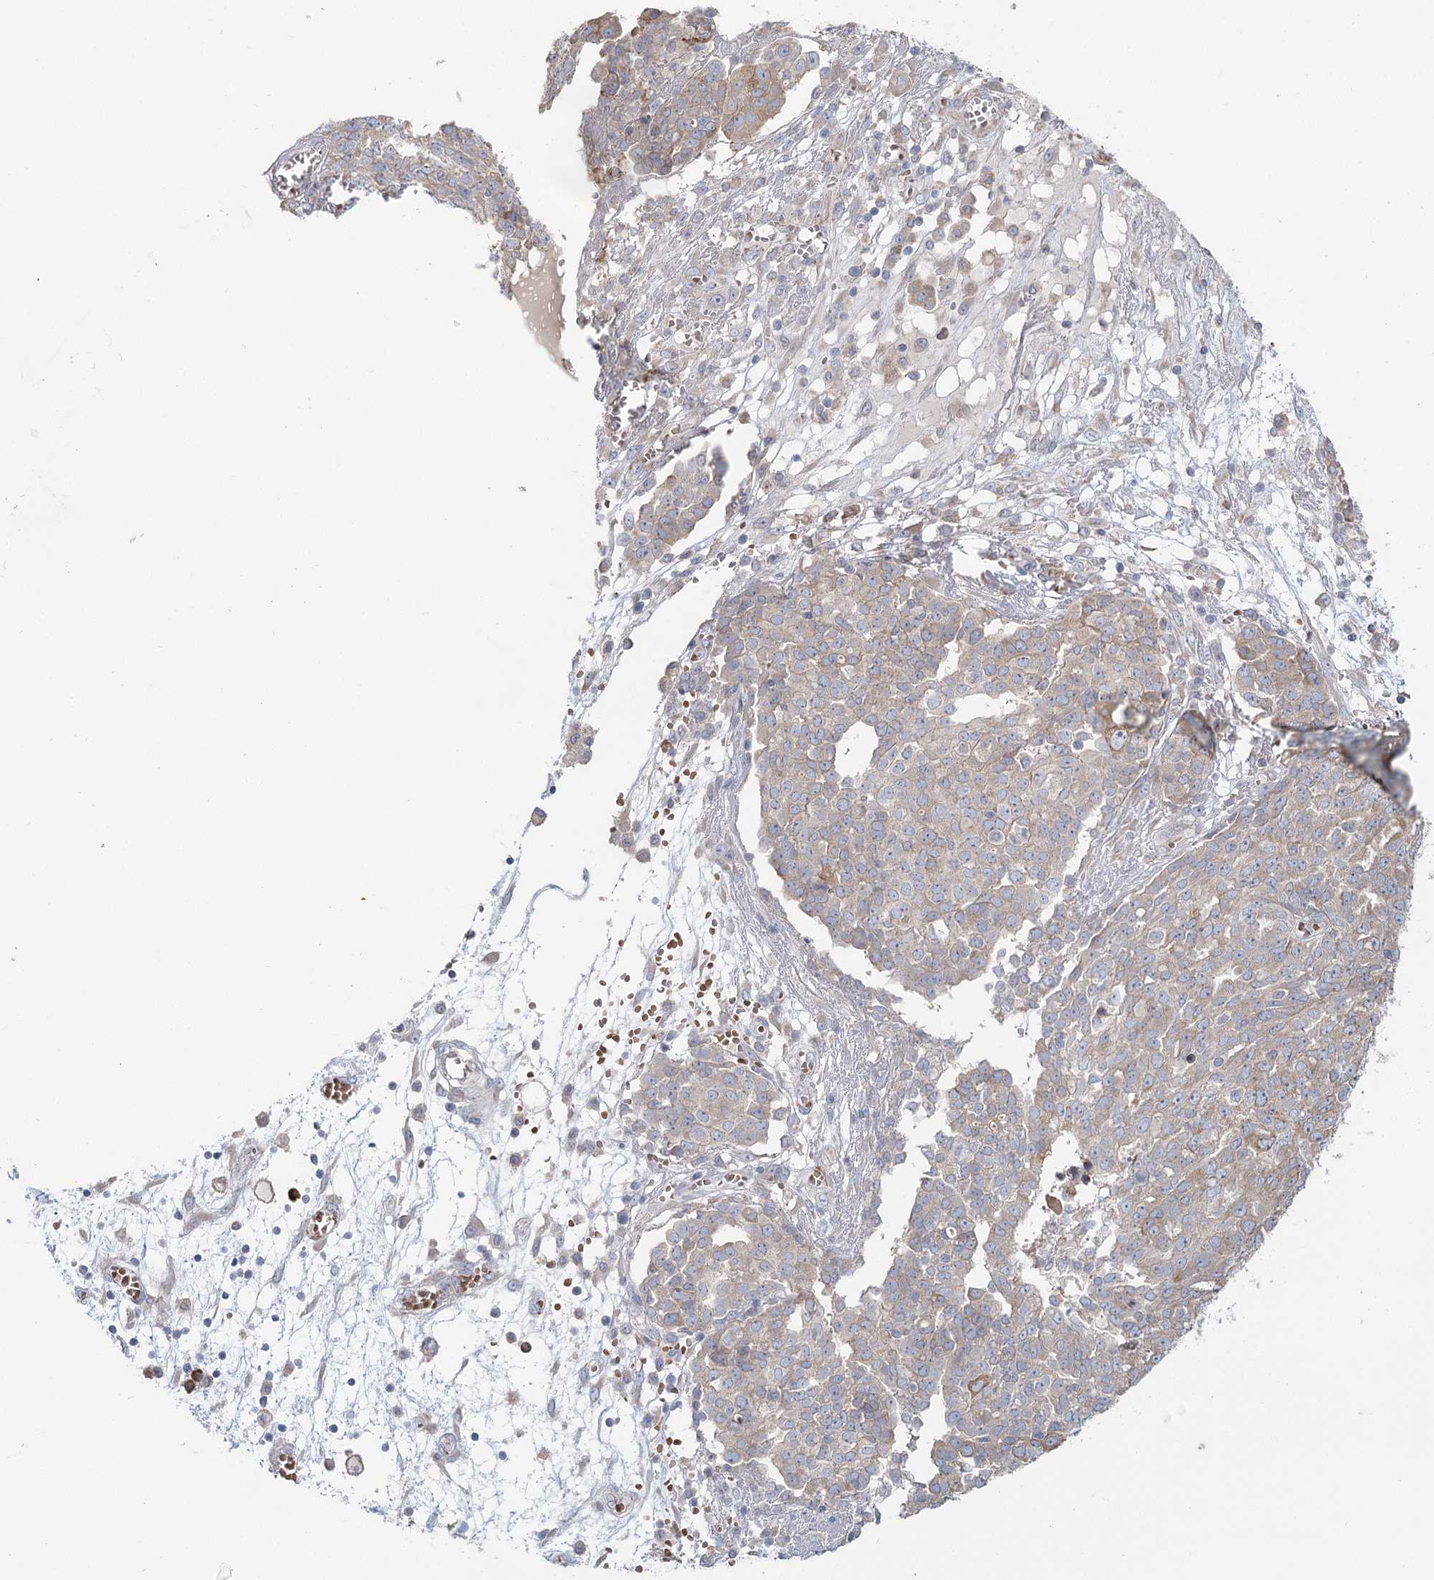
{"staining": {"intensity": "negative", "quantity": "none", "location": "none"}, "tissue": "ovarian cancer", "cell_type": "Tumor cells", "image_type": "cancer", "snomed": [{"axis": "morphology", "description": "Cystadenocarcinoma, serous, NOS"}, {"axis": "topography", "description": "Soft tissue"}, {"axis": "topography", "description": "Ovary"}], "caption": "Immunohistochemistry histopathology image of neoplastic tissue: serous cystadenocarcinoma (ovarian) stained with DAB demonstrates no significant protein positivity in tumor cells.", "gene": "ANKRD16", "patient": {"sex": "female", "age": 57}}